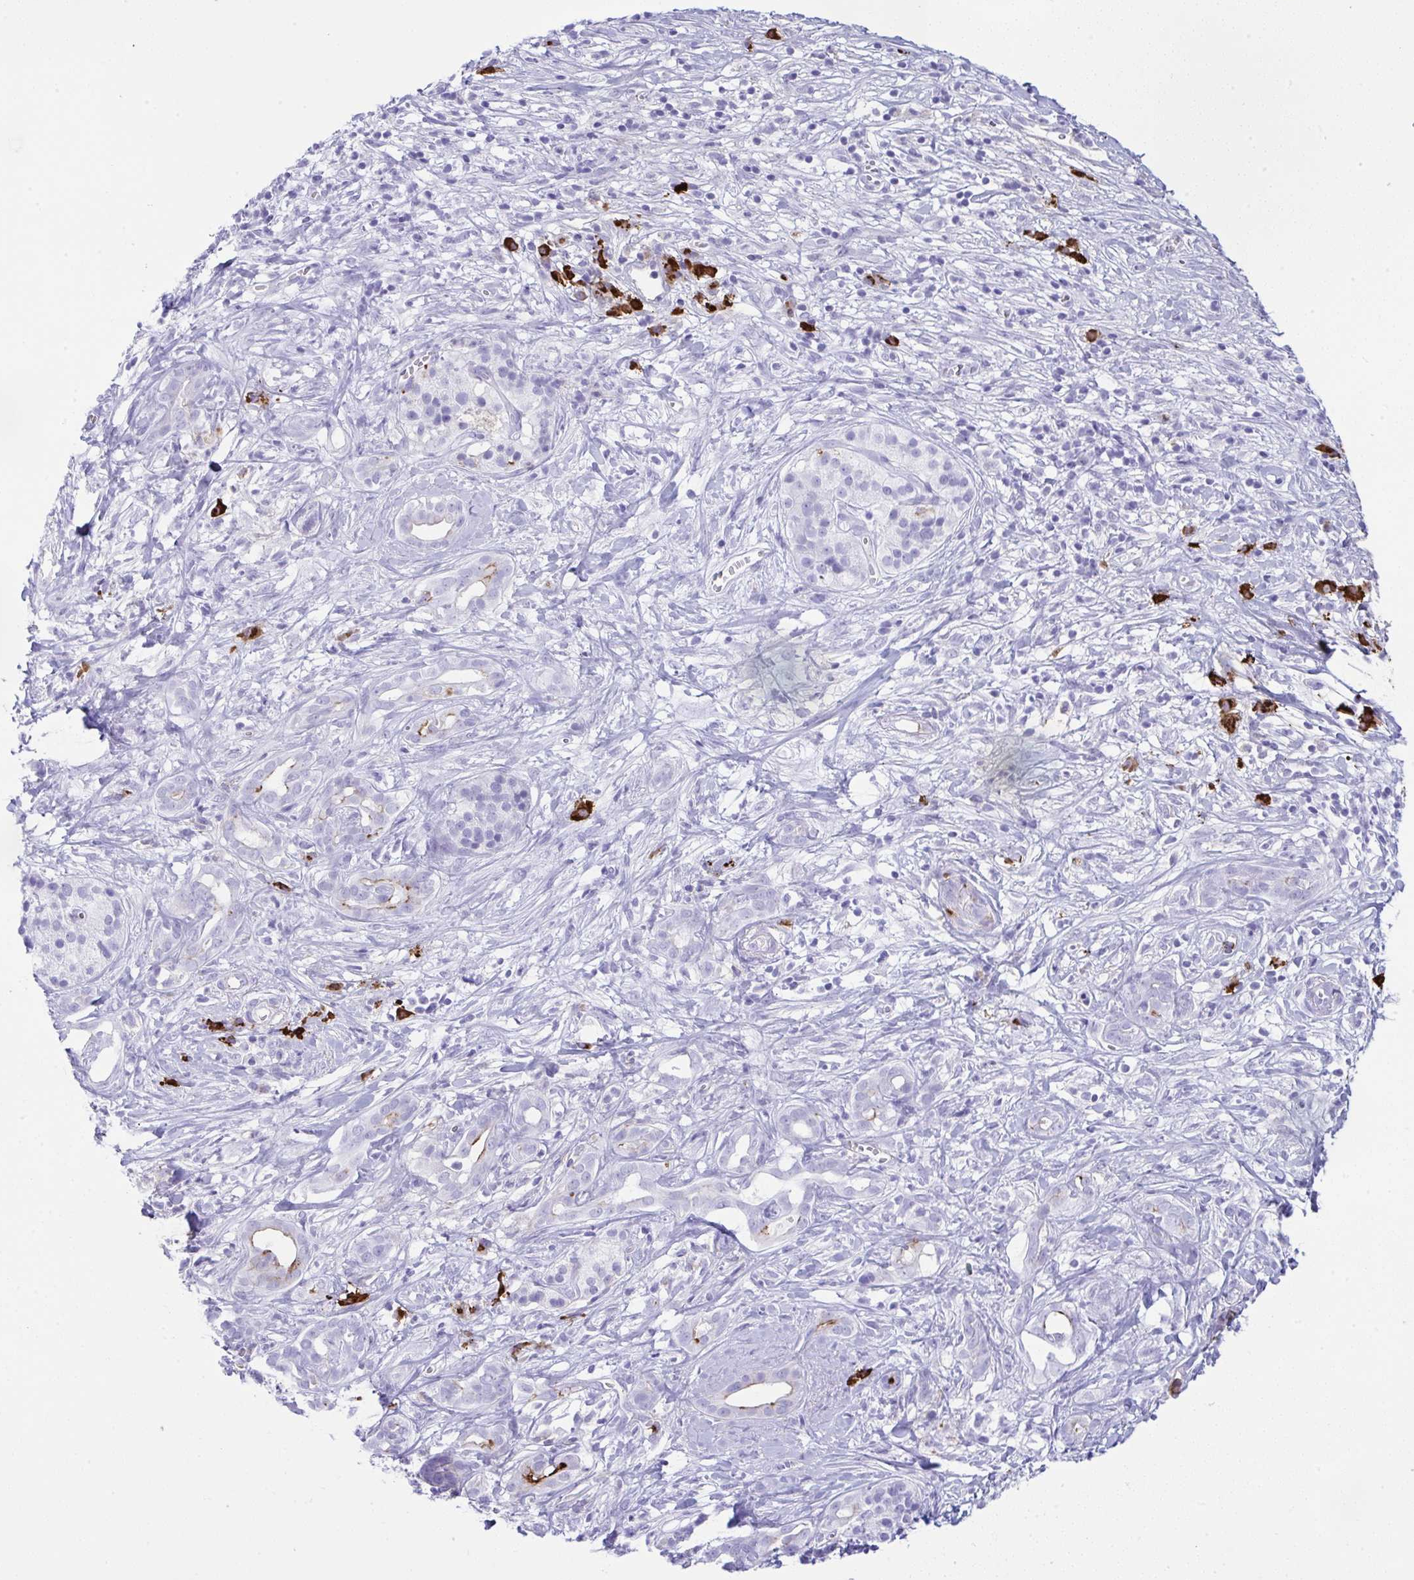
{"staining": {"intensity": "negative", "quantity": "none", "location": "none"}, "tissue": "pancreatic cancer", "cell_type": "Tumor cells", "image_type": "cancer", "snomed": [{"axis": "morphology", "description": "Adenocarcinoma, NOS"}, {"axis": "topography", "description": "Pancreas"}], "caption": "Image shows no significant protein expression in tumor cells of pancreatic cancer. Nuclei are stained in blue.", "gene": "JCHAIN", "patient": {"sex": "male", "age": 61}}